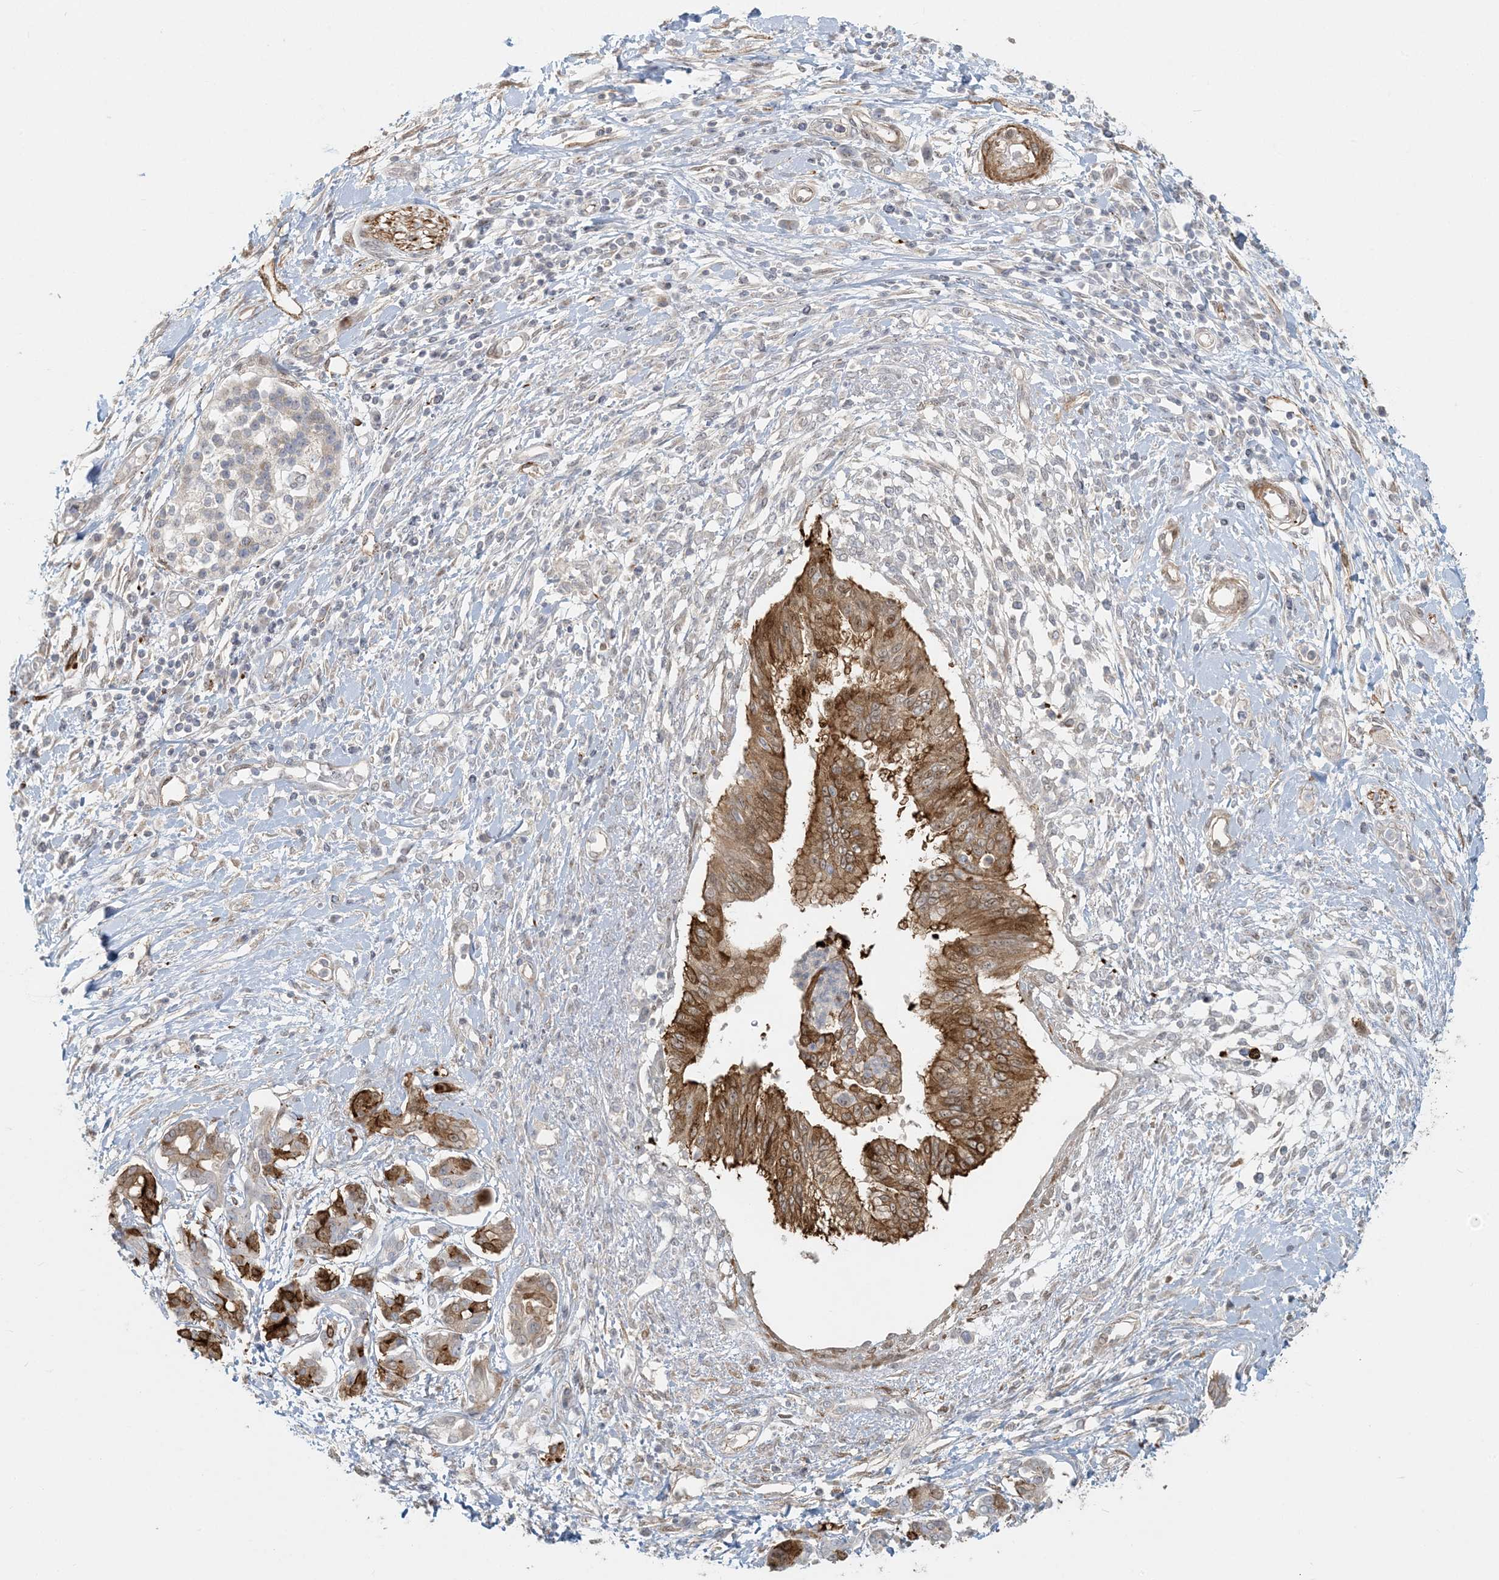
{"staining": {"intensity": "moderate", "quantity": ">75%", "location": "cytoplasmic/membranous"}, "tissue": "pancreatic cancer", "cell_type": "Tumor cells", "image_type": "cancer", "snomed": [{"axis": "morphology", "description": "Adenocarcinoma, NOS"}, {"axis": "topography", "description": "Pancreas"}], "caption": "Protein staining of pancreatic adenocarcinoma tissue reveals moderate cytoplasmic/membranous positivity in approximately >75% of tumor cells.", "gene": "BCORL1", "patient": {"sex": "female", "age": 56}}